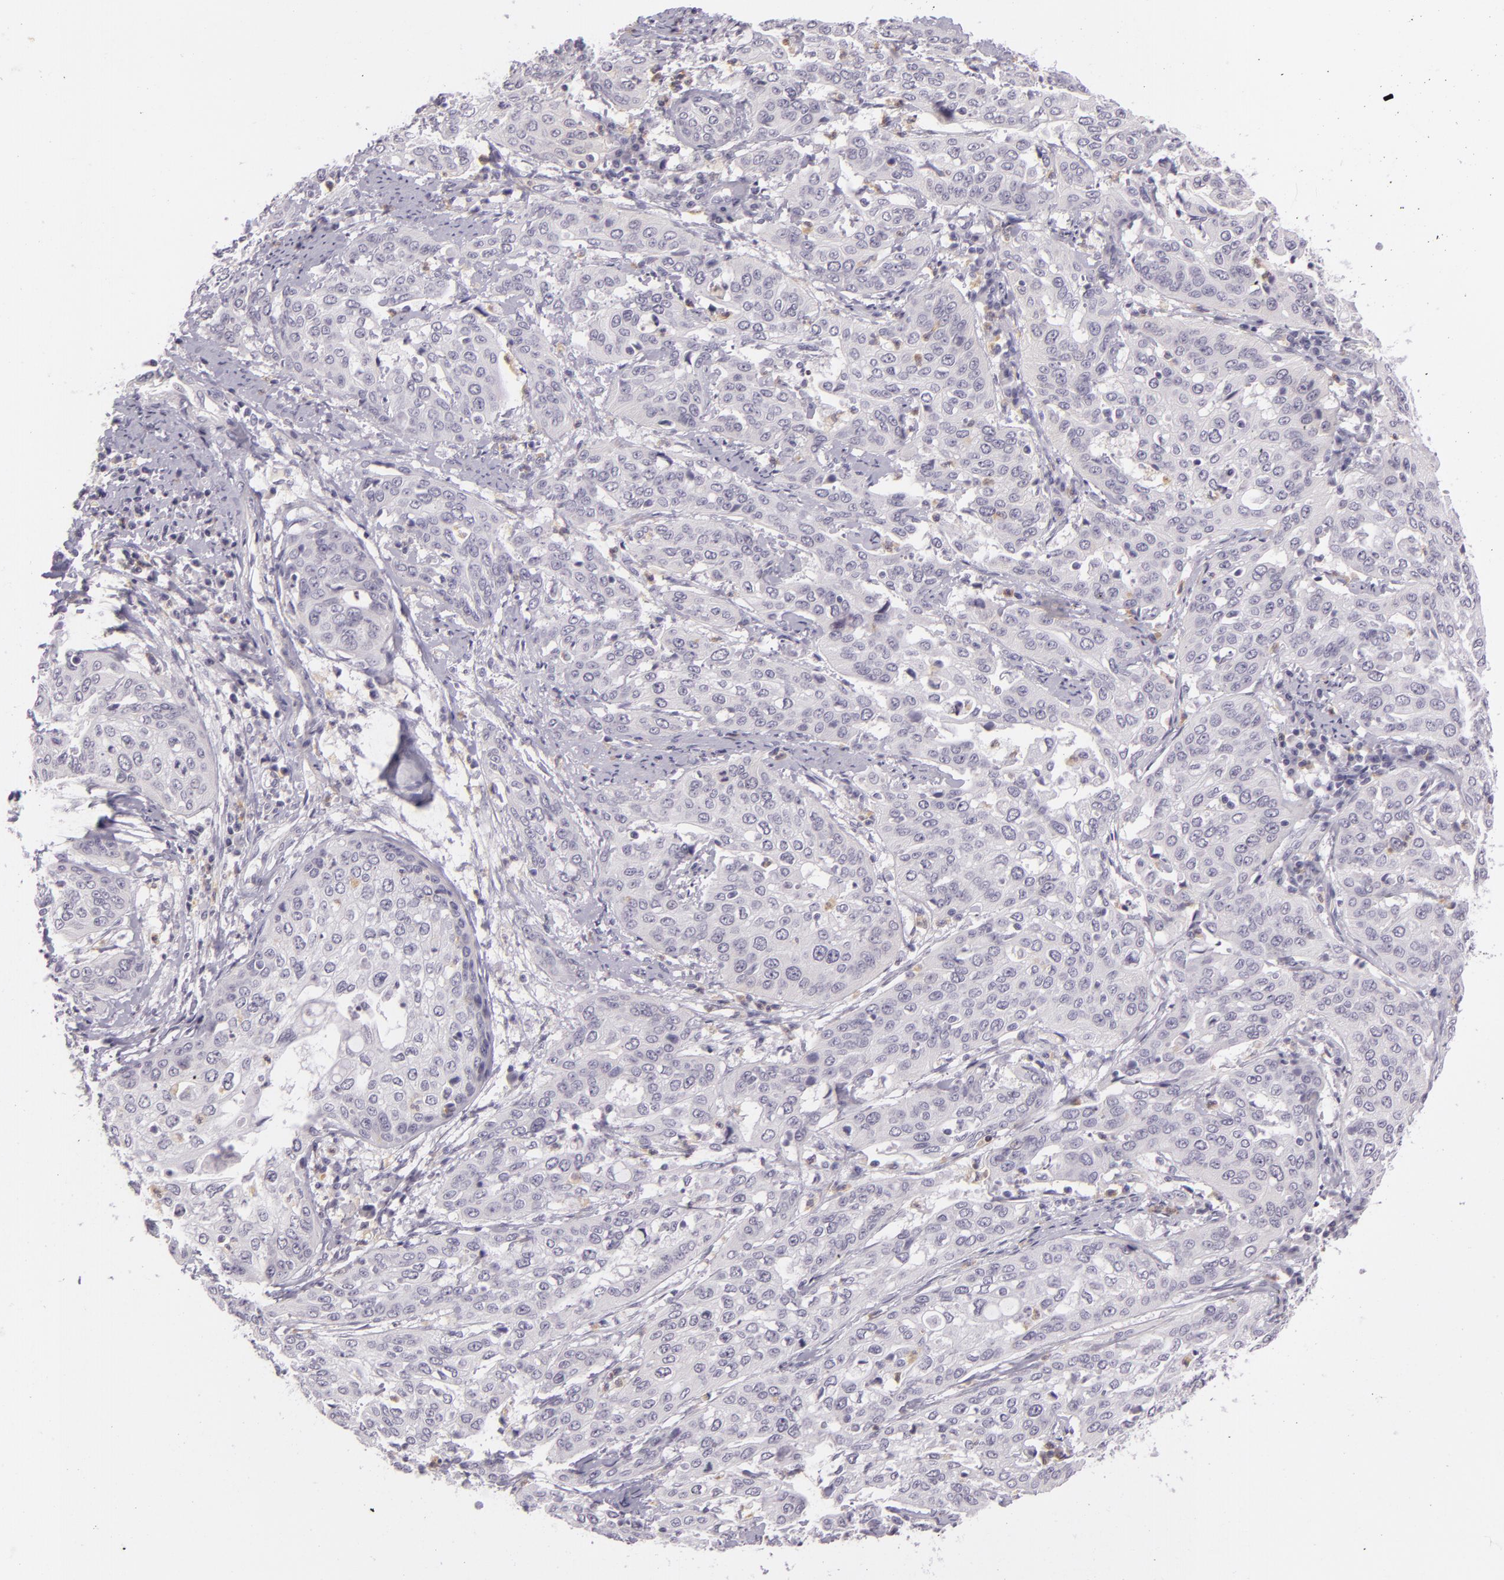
{"staining": {"intensity": "negative", "quantity": "none", "location": "none"}, "tissue": "cervical cancer", "cell_type": "Tumor cells", "image_type": "cancer", "snomed": [{"axis": "morphology", "description": "Squamous cell carcinoma, NOS"}, {"axis": "topography", "description": "Cervix"}], "caption": "High magnification brightfield microscopy of cervical squamous cell carcinoma stained with DAB (brown) and counterstained with hematoxylin (blue): tumor cells show no significant positivity.", "gene": "CBS", "patient": {"sex": "female", "age": 41}}